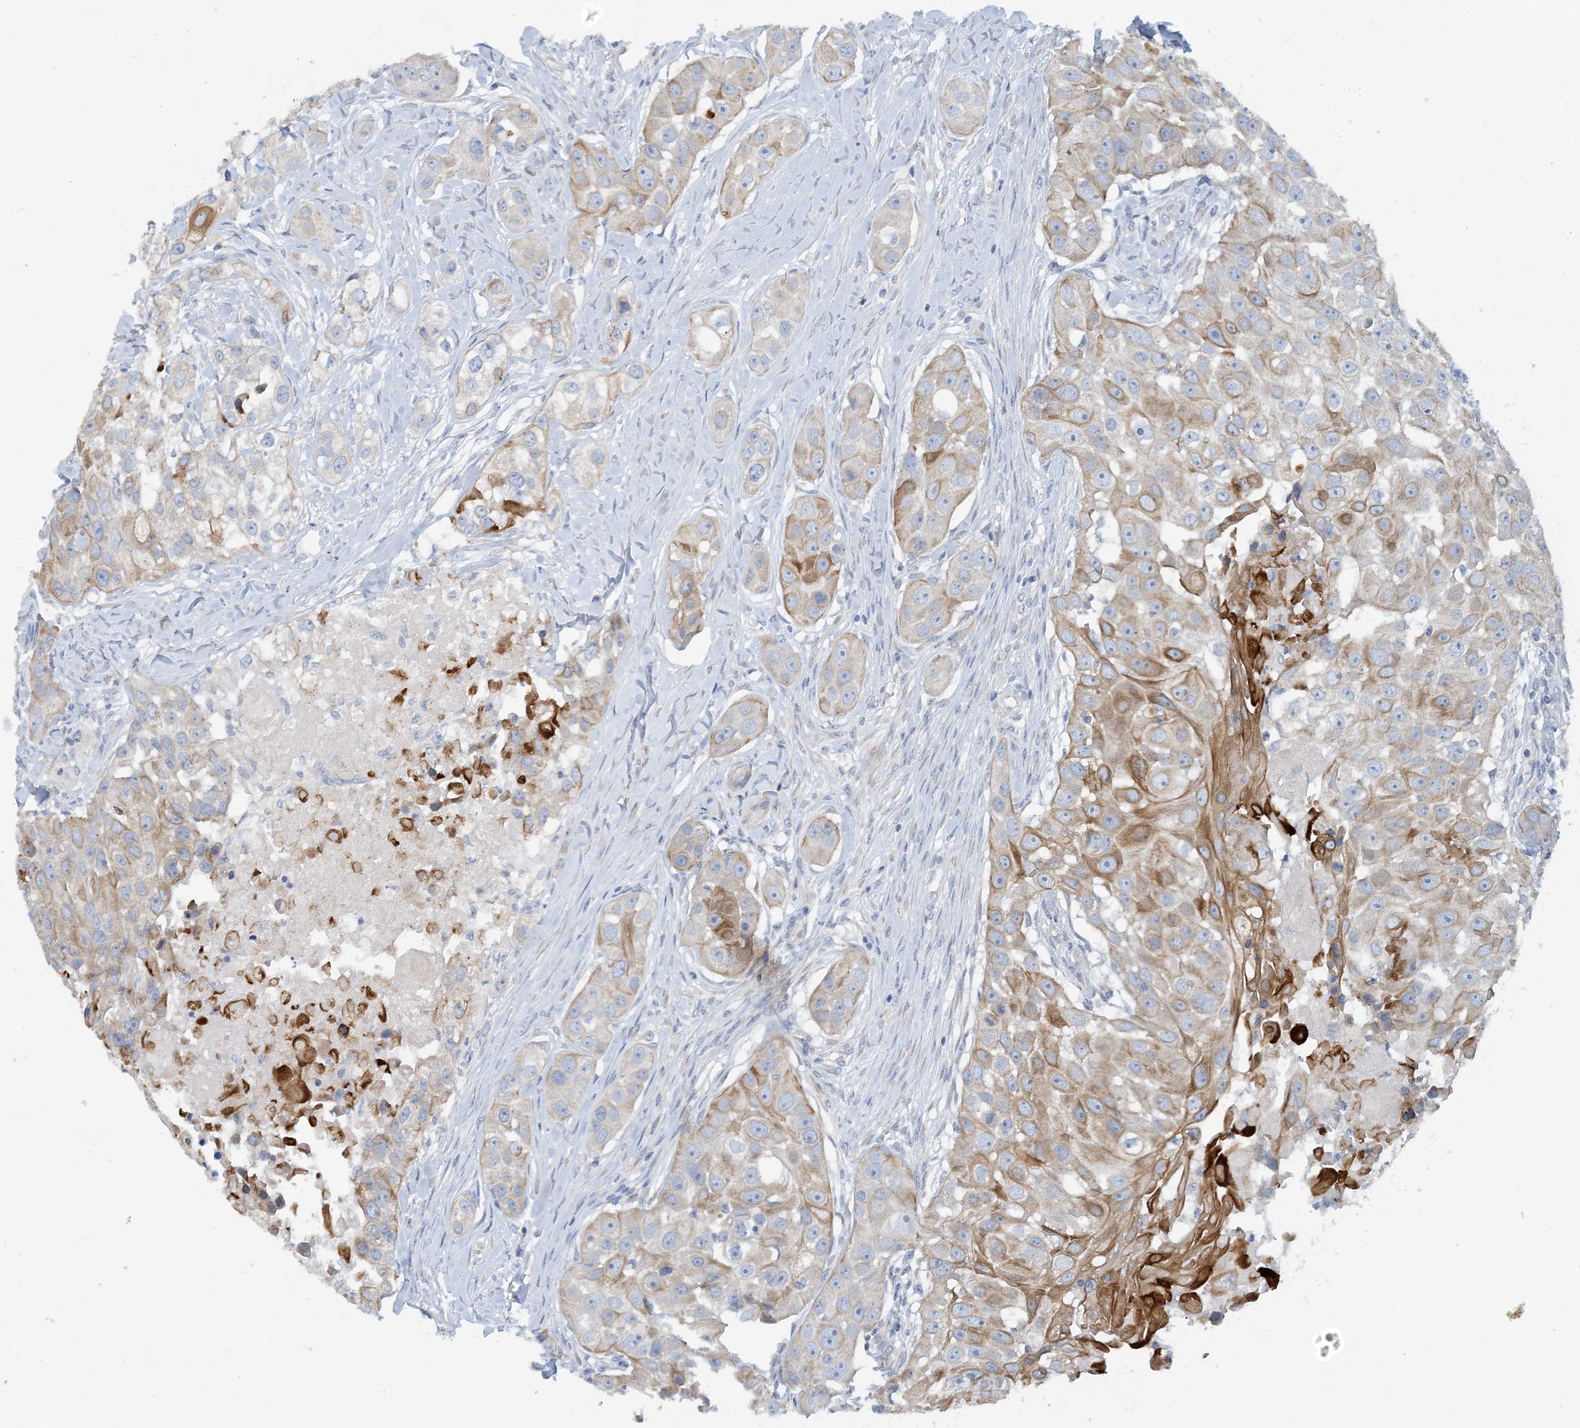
{"staining": {"intensity": "moderate", "quantity": "25%-75%", "location": "cytoplasmic/membranous"}, "tissue": "head and neck cancer", "cell_type": "Tumor cells", "image_type": "cancer", "snomed": [{"axis": "morphology", "description": "Normal tissue, NOS"}, {"axis": "morphology", "description": "Squamous cell carcinoma, NOS"}, {"axis": "topography", "description": "Skeletal muscle"}, {"axis": "topography", "description": "Head-Neck"}], "caption": "Tumor cells show medium levels of moderate cytoplasmic/membranous expression in approximately 25%-75% of cells in head and neck cancer (squamous cell carcinoma).", "gene": "ZCCHC18", "patient": {"sex": "male", "age": 51}}